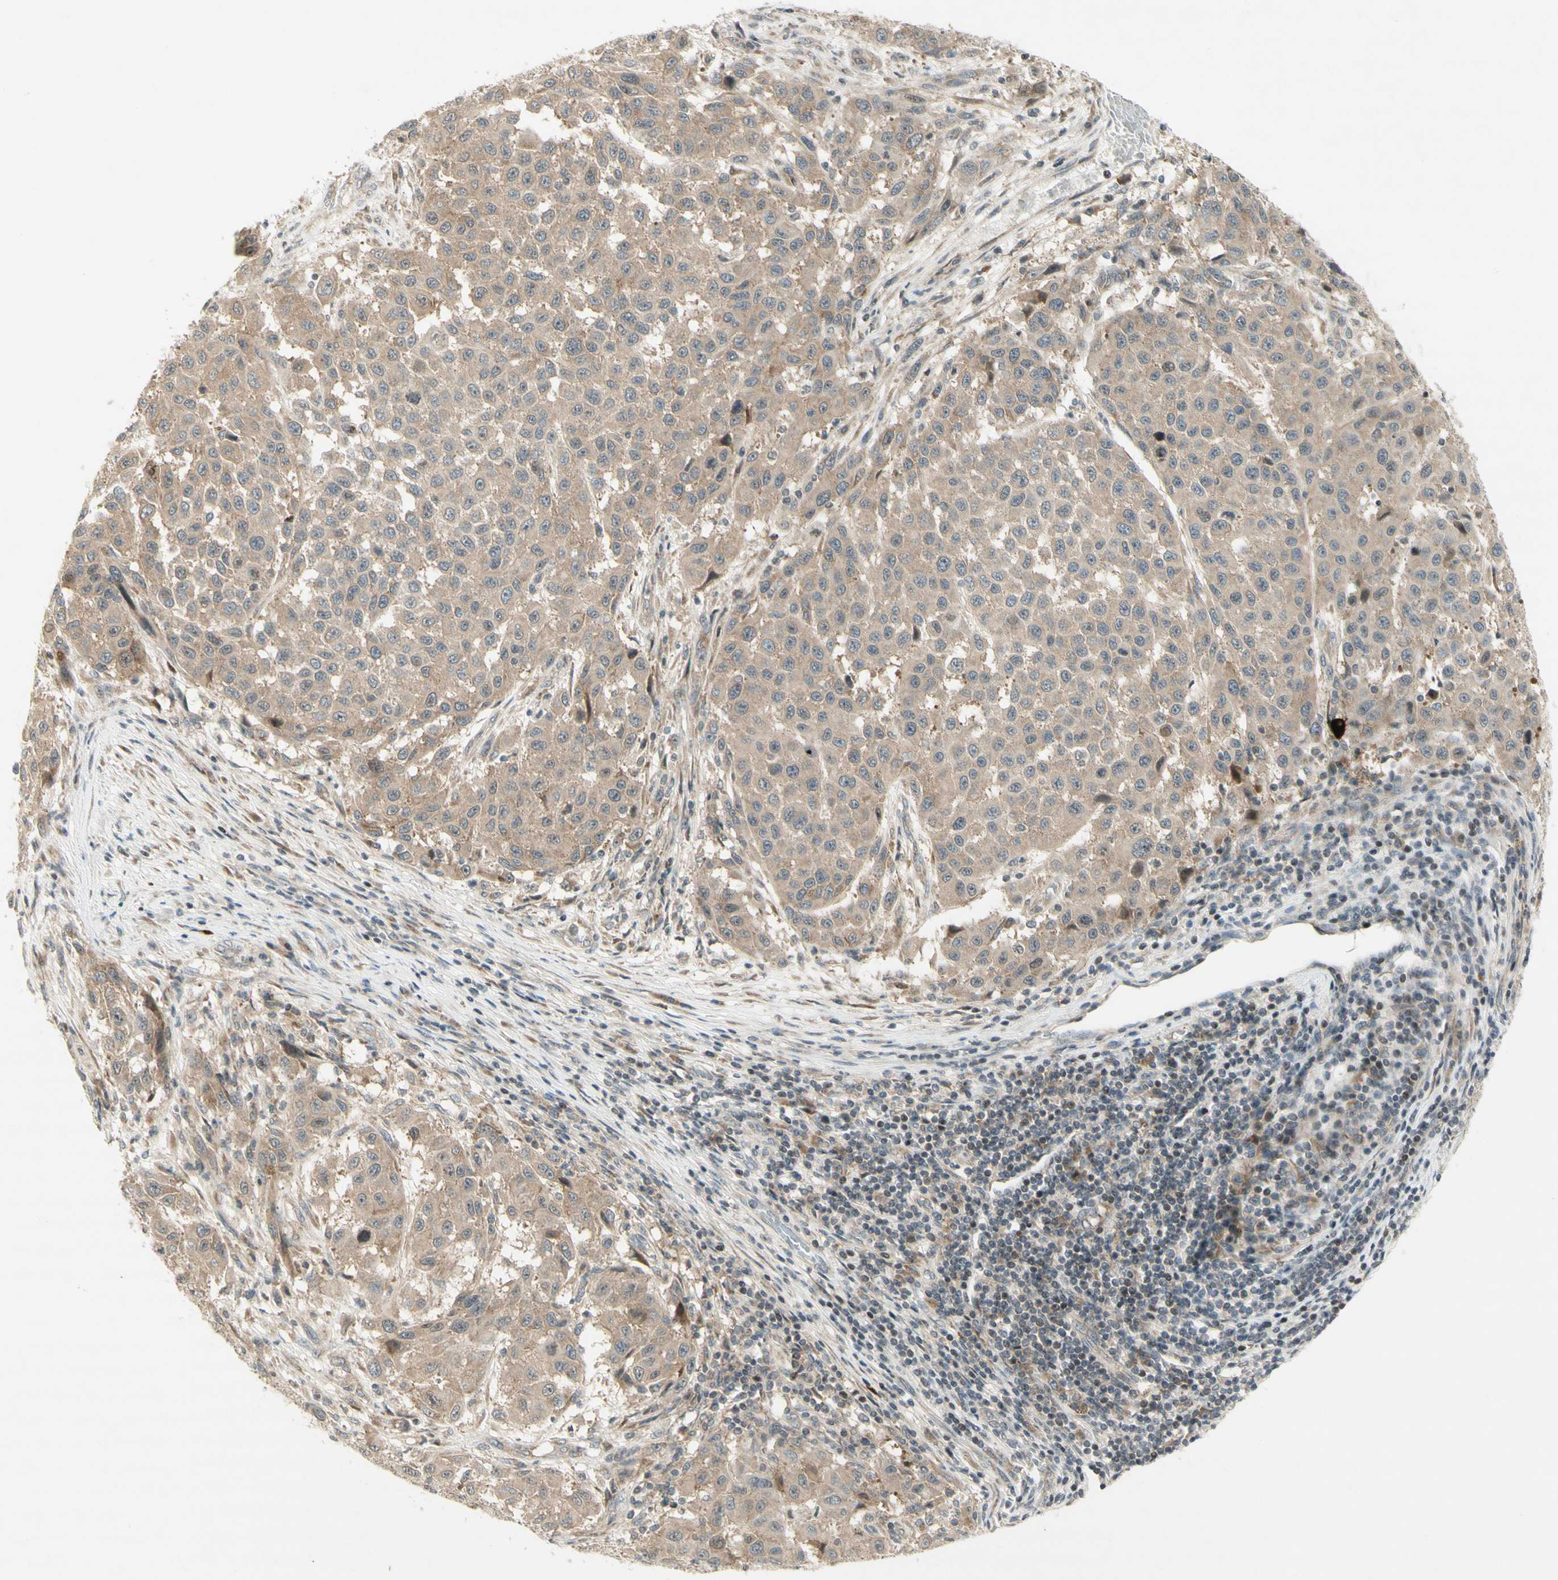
{"staining": {"intensity": "moderate", "quantity": "25%-75%", "location": "cytoplasmic/membranous"}, "tissue": "melanoma", "cell_type": "Tumor cells", "image_type": "cancer", "snomed": [{"axis": "morphology", "description": "Malignant melanoma, Metastatic site"}, {"axis": "topography", "description": "Lymph node"}], "caption": "There is medium levels of moderate cytoplasmic/membranous expression in tumor cells of malignant melanoma (metastatic site), as demonstrated by immunohistochemical staining (brown color).", "gene": "ETF1", "patient": {"sex": "male", "age": 61}}